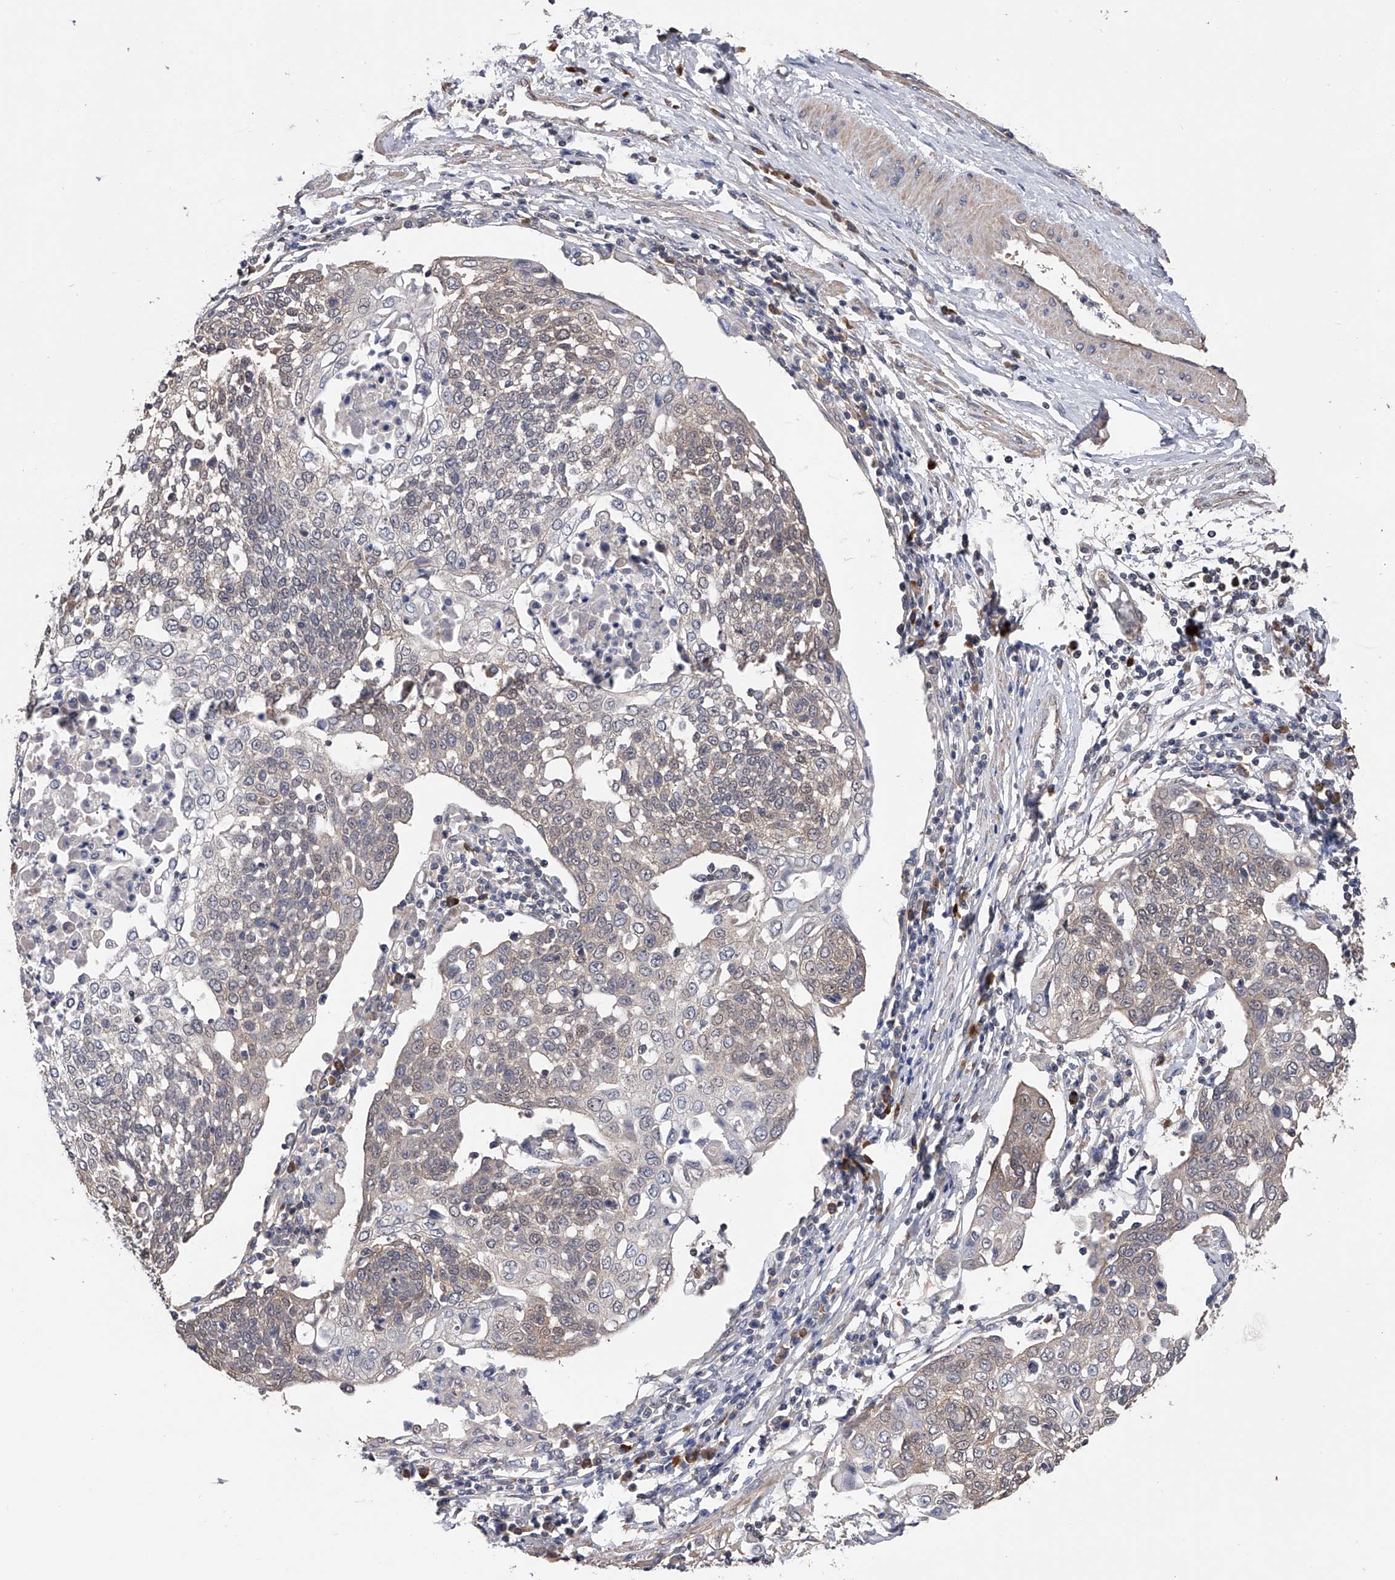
{"staining": {"intensity": "negative", "quantity": "none", "location": "none"}, "tissue": "cervical cancer", "cell_type": "Tumor cells", "image_type": "cancer", "snomed": [{"axis": "morphology", "description": "Squamous cell carcinoma, NOS"}, {"axis": "topography", "description": "Cervix"}], "caption": "Immunohistochemical staining of squamous cell carcinoma (cervical) reveals no significant expression in tumor cells. The staining is performed using DAB brown chromogen with nuclei counter-stained in using hematoxylin.", "gene": "CFAP298", "patient": {"sex": "female", "age": 34}}